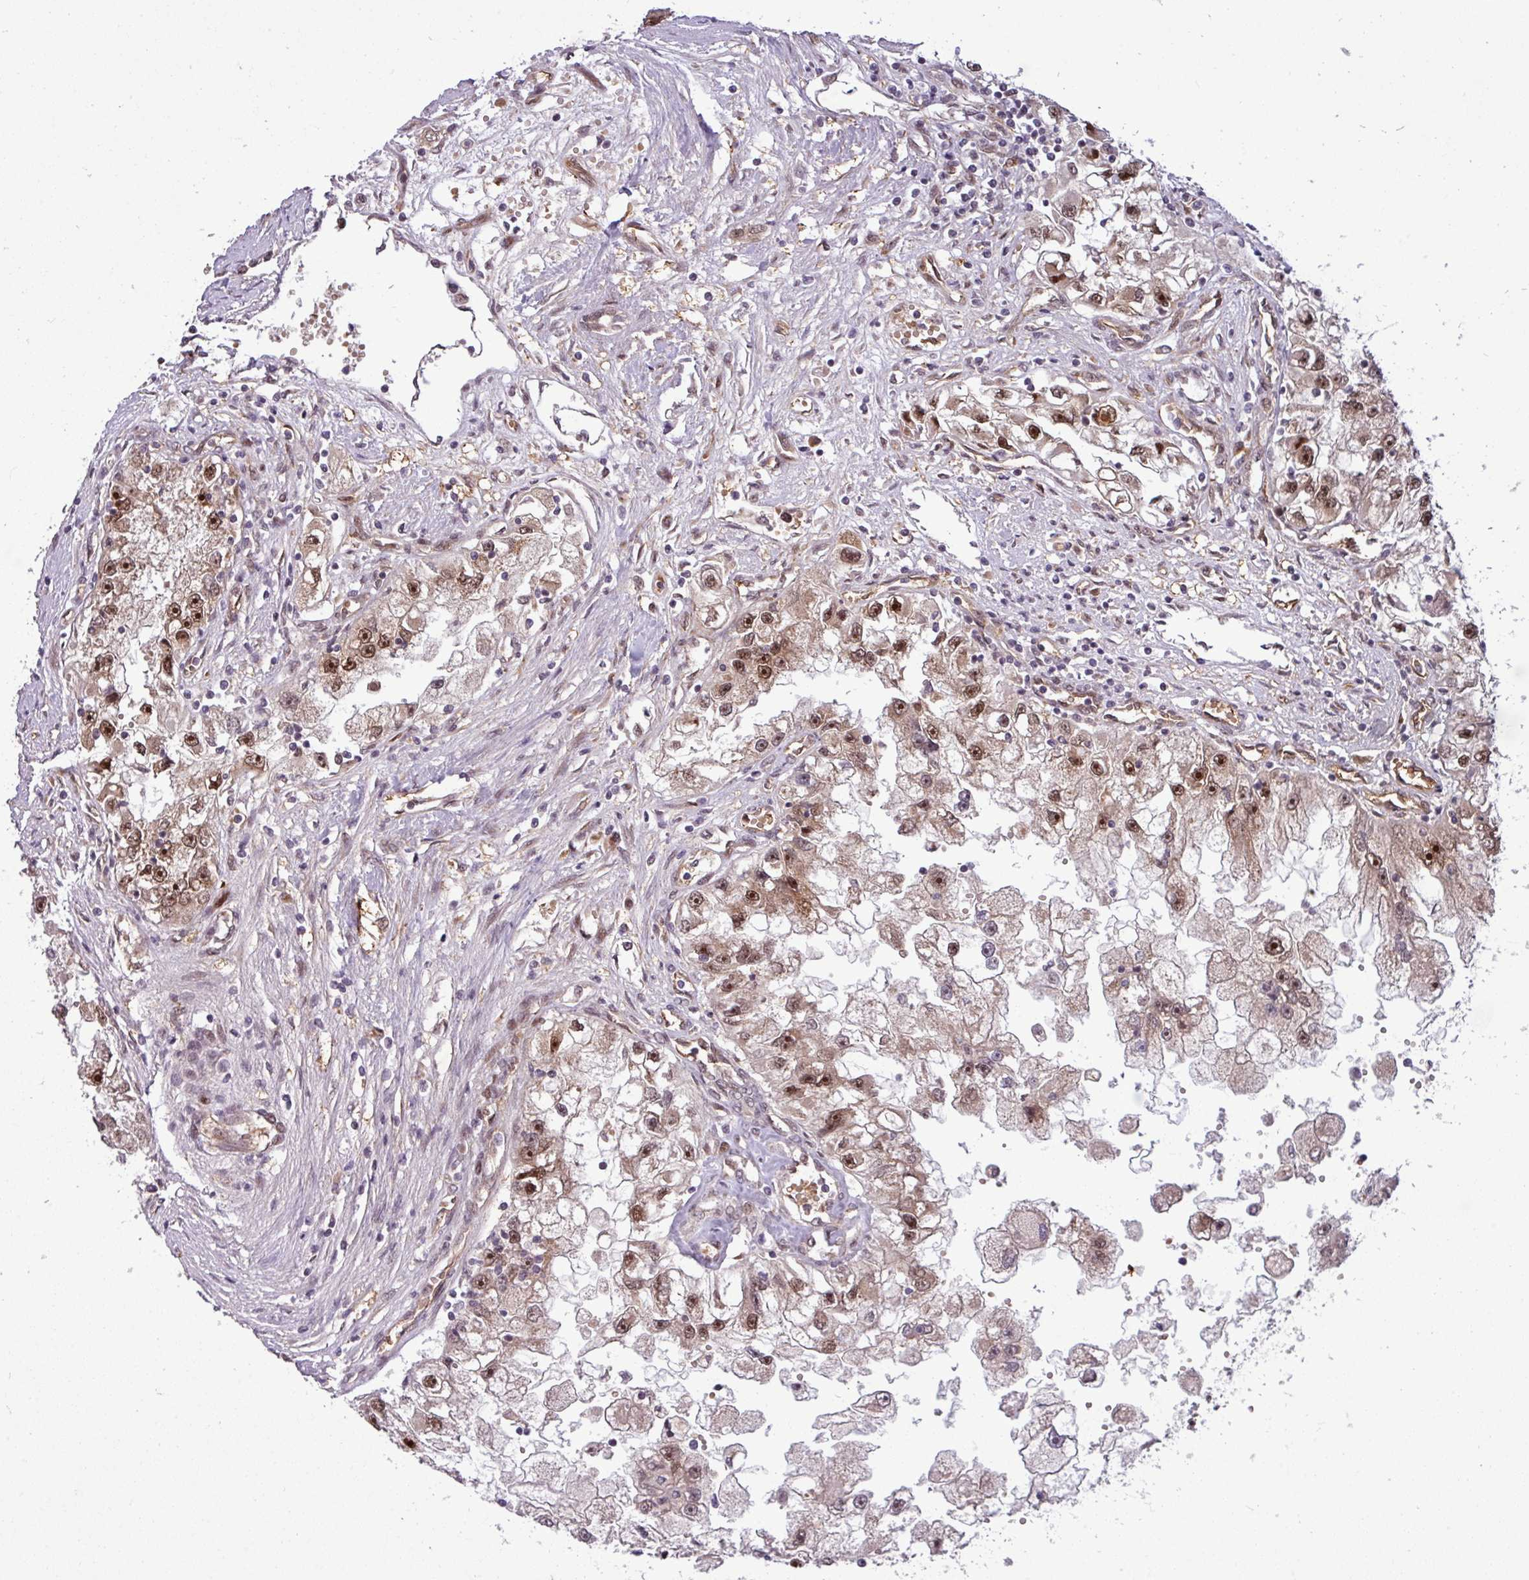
{"staining": {"intensity": "strong", "quantity": "25%-75%", "location": "nuclear"}, "tissue": "renal cancer", "cell_type": "Tumor cells", "image_type": "cancer", "snomed": [{"axis": "morphology", "description": "Adenocarcinoma, NOS"}, {"axis": "topography", "description": "Kidney"}], "caption": "High-power microscopy captured an immunohistochemistry (IHC) histopathology image of renal cancer, revealing strong nuclear positivity in about 25%-75% of tumor cells. The staining was performed using DAB (3,3'-diaminobenzidine), with brown indicating positive protein expression. Nuclei are stained blue with hematoxylin.", "gene": "C7orf50", "patient": {"sex": "male", "age": 63}}